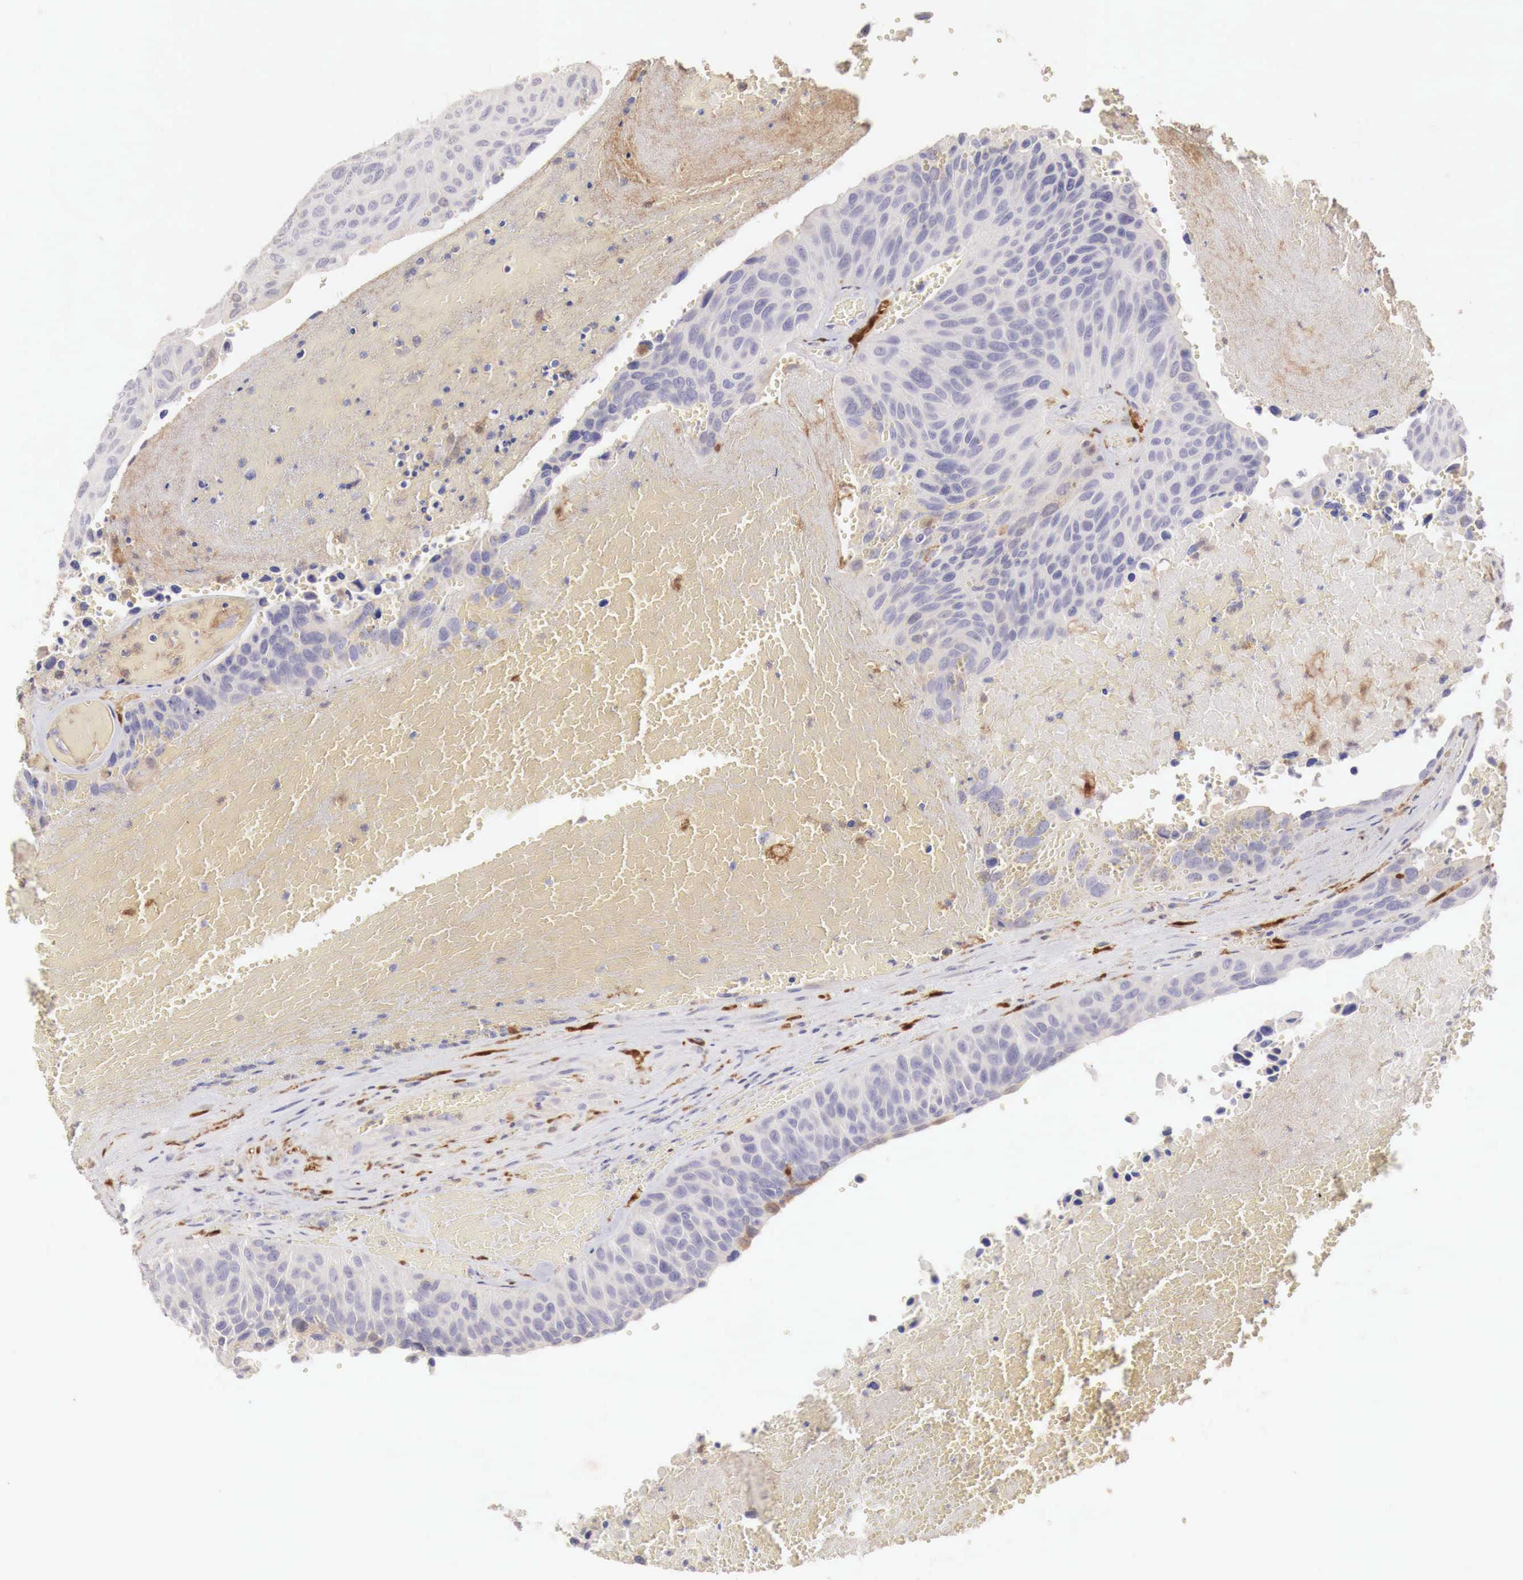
{"staining": {"intensity": "negative", "quantity": "none", "location": "none"}, "tissue": "urothelial cancer", "cell_type": "Tumor cells", "image_type": "cancer", "snomed": [{"axis": "morphology", "description": "Urothelial carcinoma, High grade"}, {"axis": "topography", "description": "Urinary bladder"}], "caption": "A micrograph of human urothelial cancer is negative for staining in tumor cells.", "gene": "RENBP", "patient": {"sex": "male", "age": 66}}